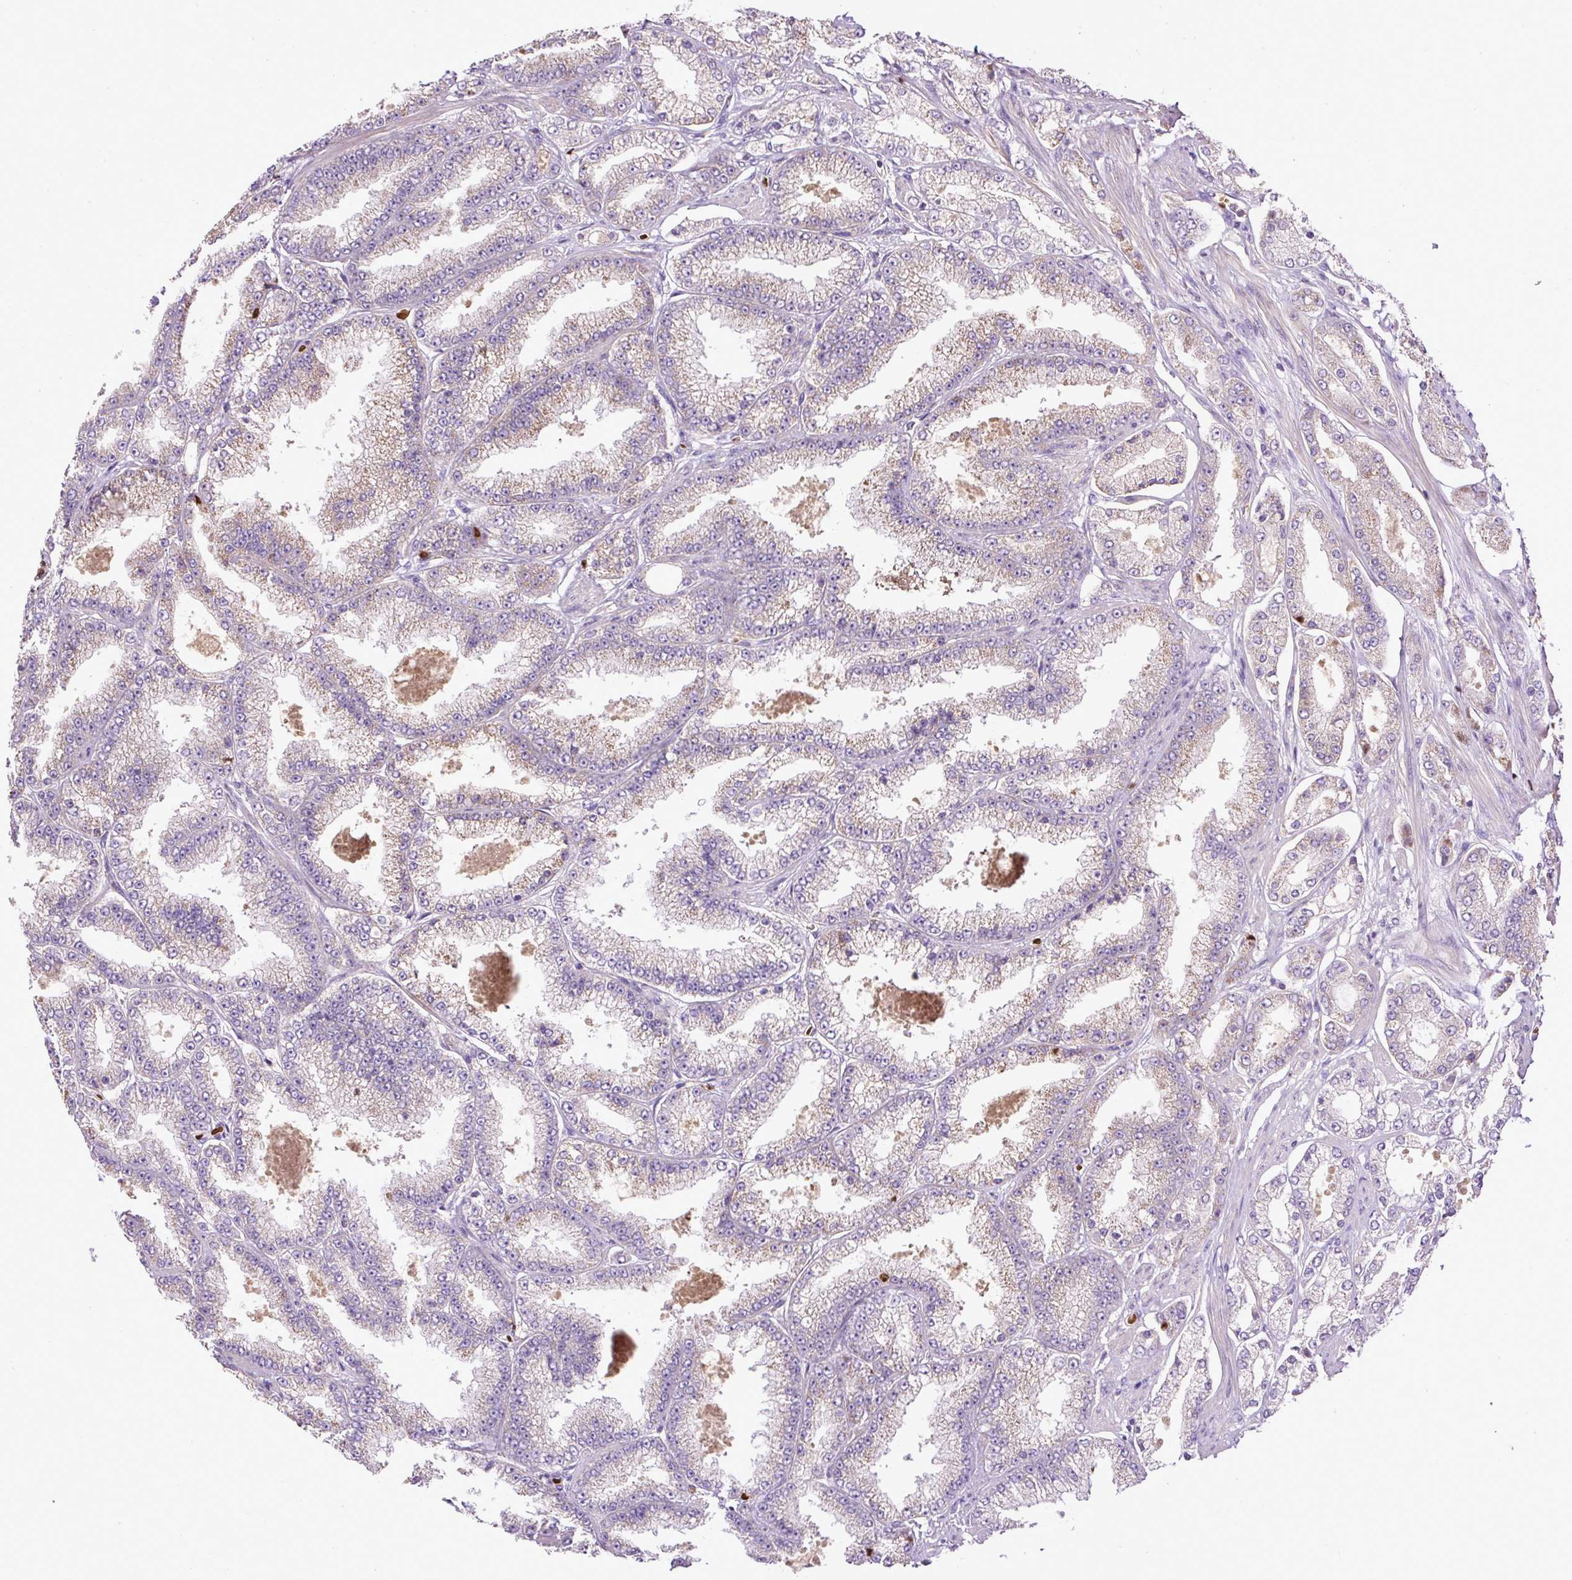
{"staining": {"intensity": "weak", "quantity": "25%-75%", "location": "cytoplasmic/membranous"}, "tissue": "prostate cancer", "cell_type": "Tumor cells", "image_type": "cancer", "snomed": [{"axis": "morphology", "description": "Adenocarcinoma, High grade"}, {"axis": "topography", "description": "Prostate"}], "caption": "Weak cytoplasmic/membranous protein positivity is identified in approximately 25%-75% of tumor cells in prostate cancer (adenocarcinoma (high-grade)).", "gene": "CXCL13", "patient": {"sex": "male", "age": 68}}